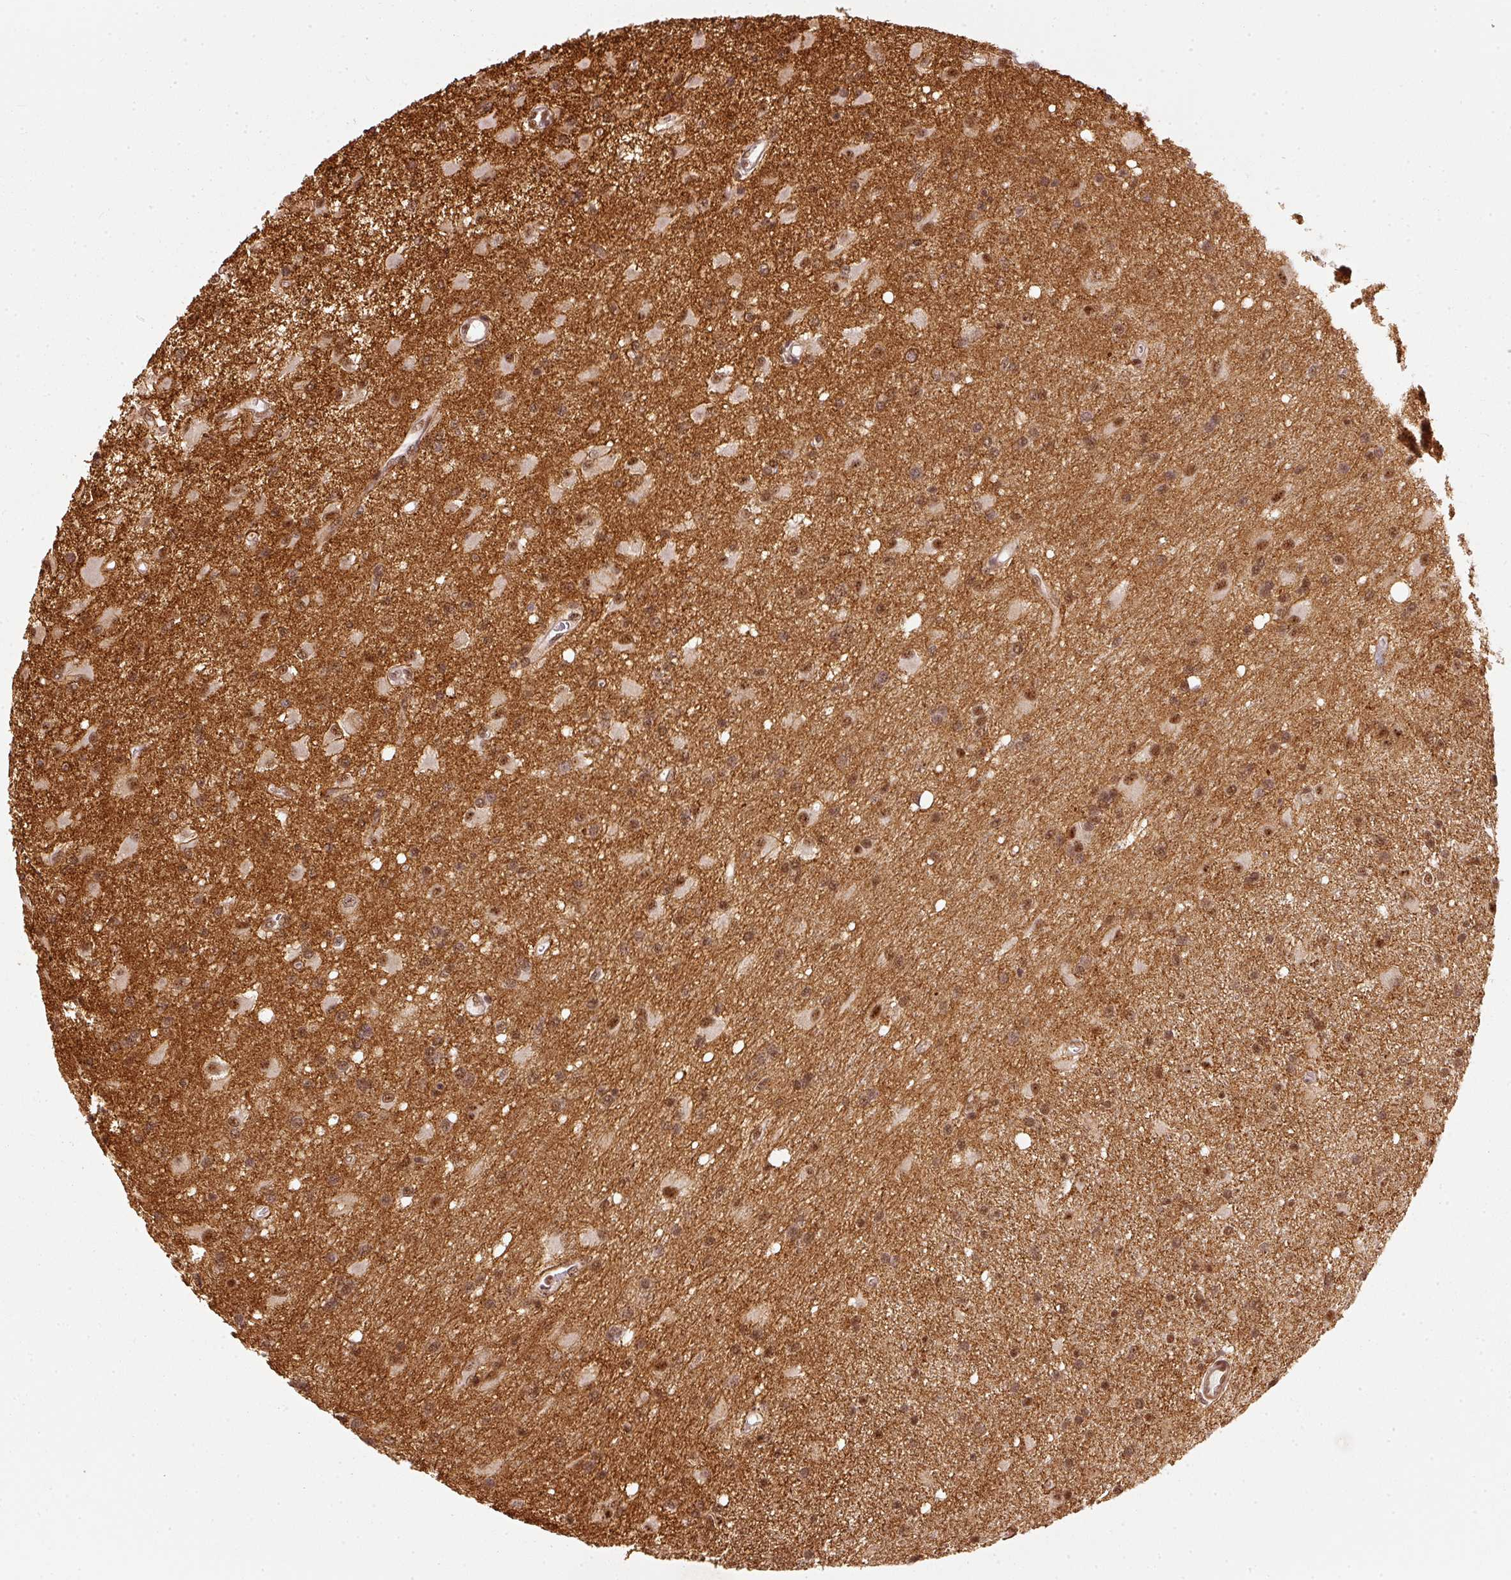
{"staining": {"intensity": "moderate", "quantity": "25%-75%", "location": "nuclear"}, "tissue": "glioma", "cell_type": "Tumor cells", "image_type": "cancer", "snomed": [{"axis": "morphology", "description": "Glioma, malignant, High grade"}, {"axis": "topography", "description": "Brain"}], "caption": "Glioma tissue demonstrates moderate nuclear staining in about 25%-75% of tumor cells, visualized by immunohistochemistry. (DAB (3,3'-diaminobenzidine) = brown stain, brightfield microscopy at high magnification).", "gene": "THOC6", "patient": {"sex": "male", "age": 67}}